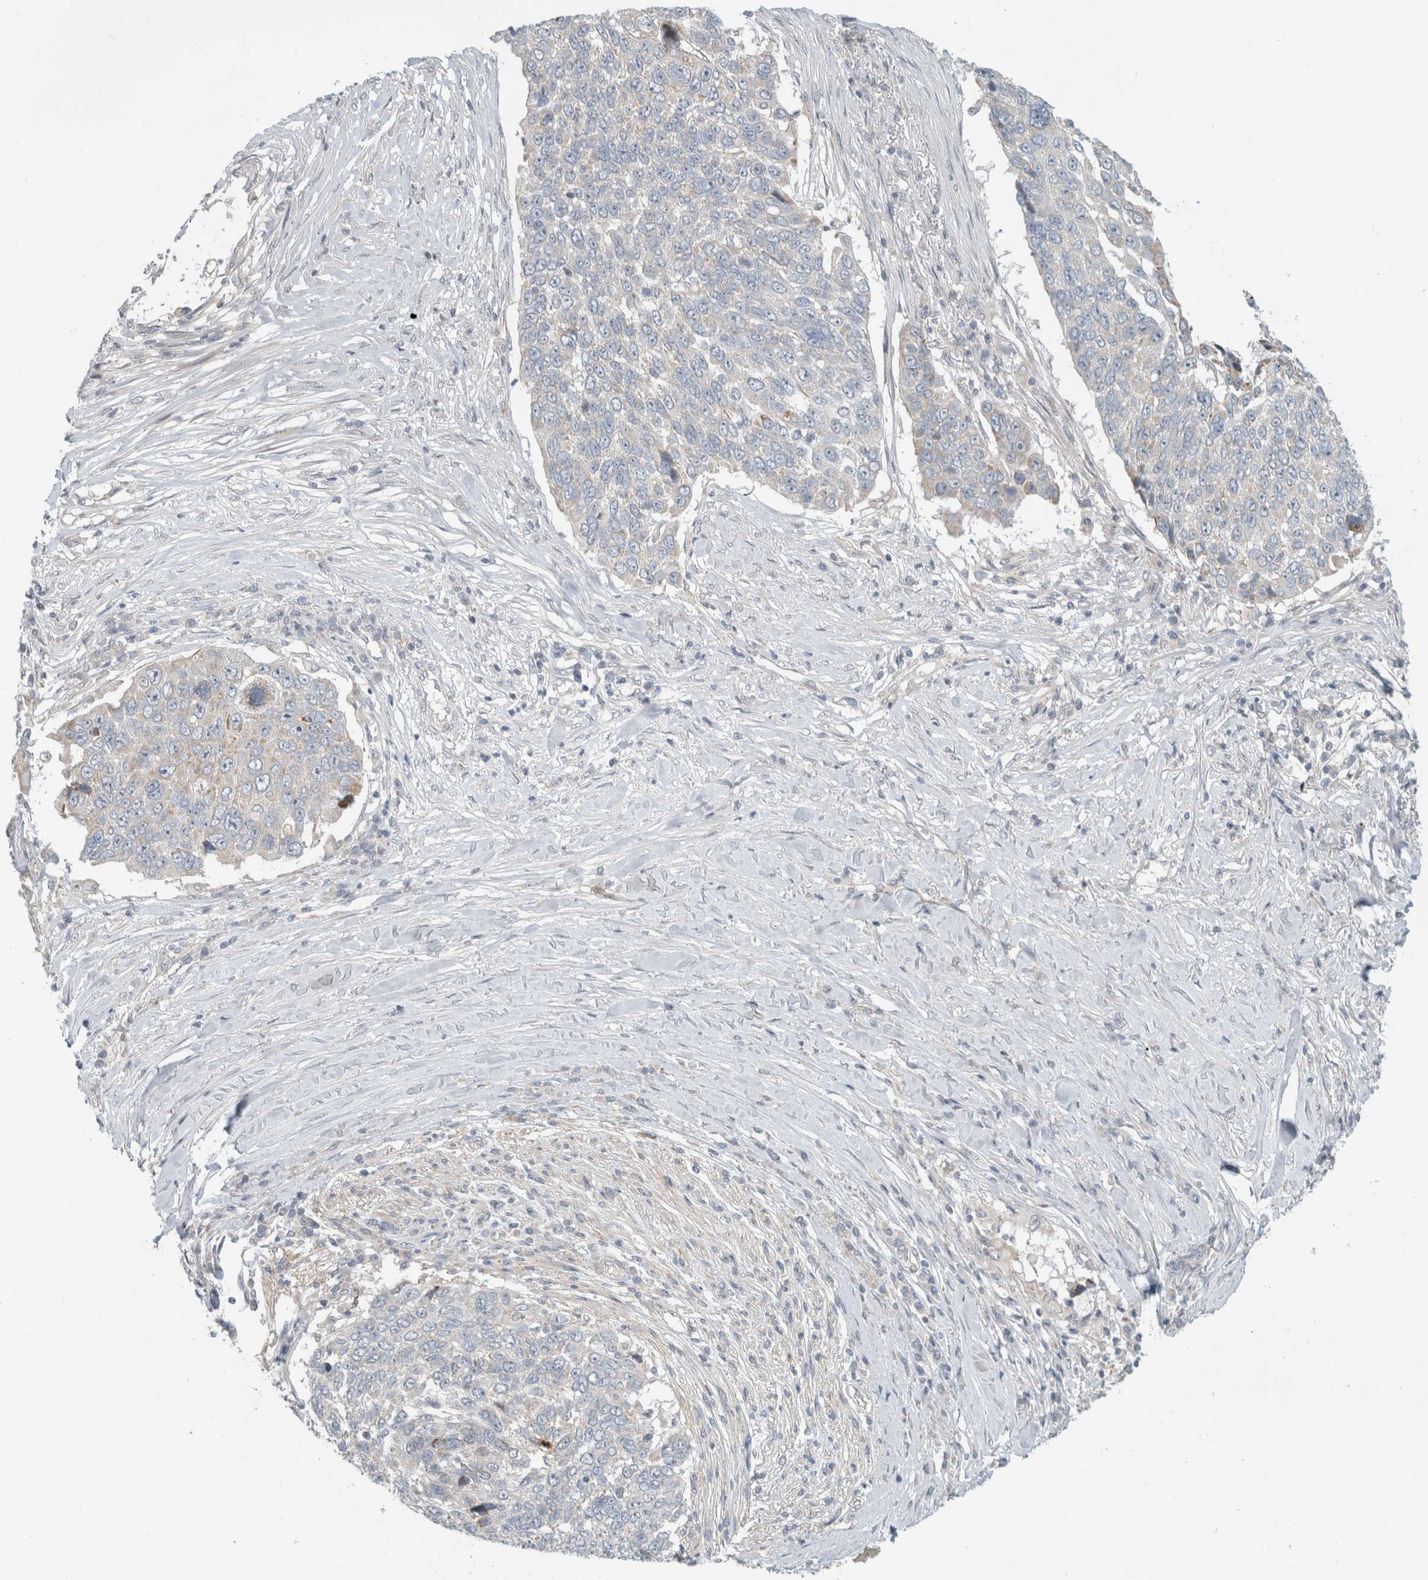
{"staining": {"intensity": "negative", "quantity": "none", "location": "none"}, "tissue": "lung cancer", "cell_type": "Tumor cells", "image_type": "cancer", "snomed": [{"axis": "morphology", "description": "Squamous cell carcinoma, NOS"}, {"axis": "topography", "description": "Lung"}], "caption": "High power microscopy photomicrograph of an IHC image of lung squamous cell carcinoma, revealing no significant staining in tumor cells.", "gene": "KPNA5", "patient": {"sex": "male", "age": 66}}